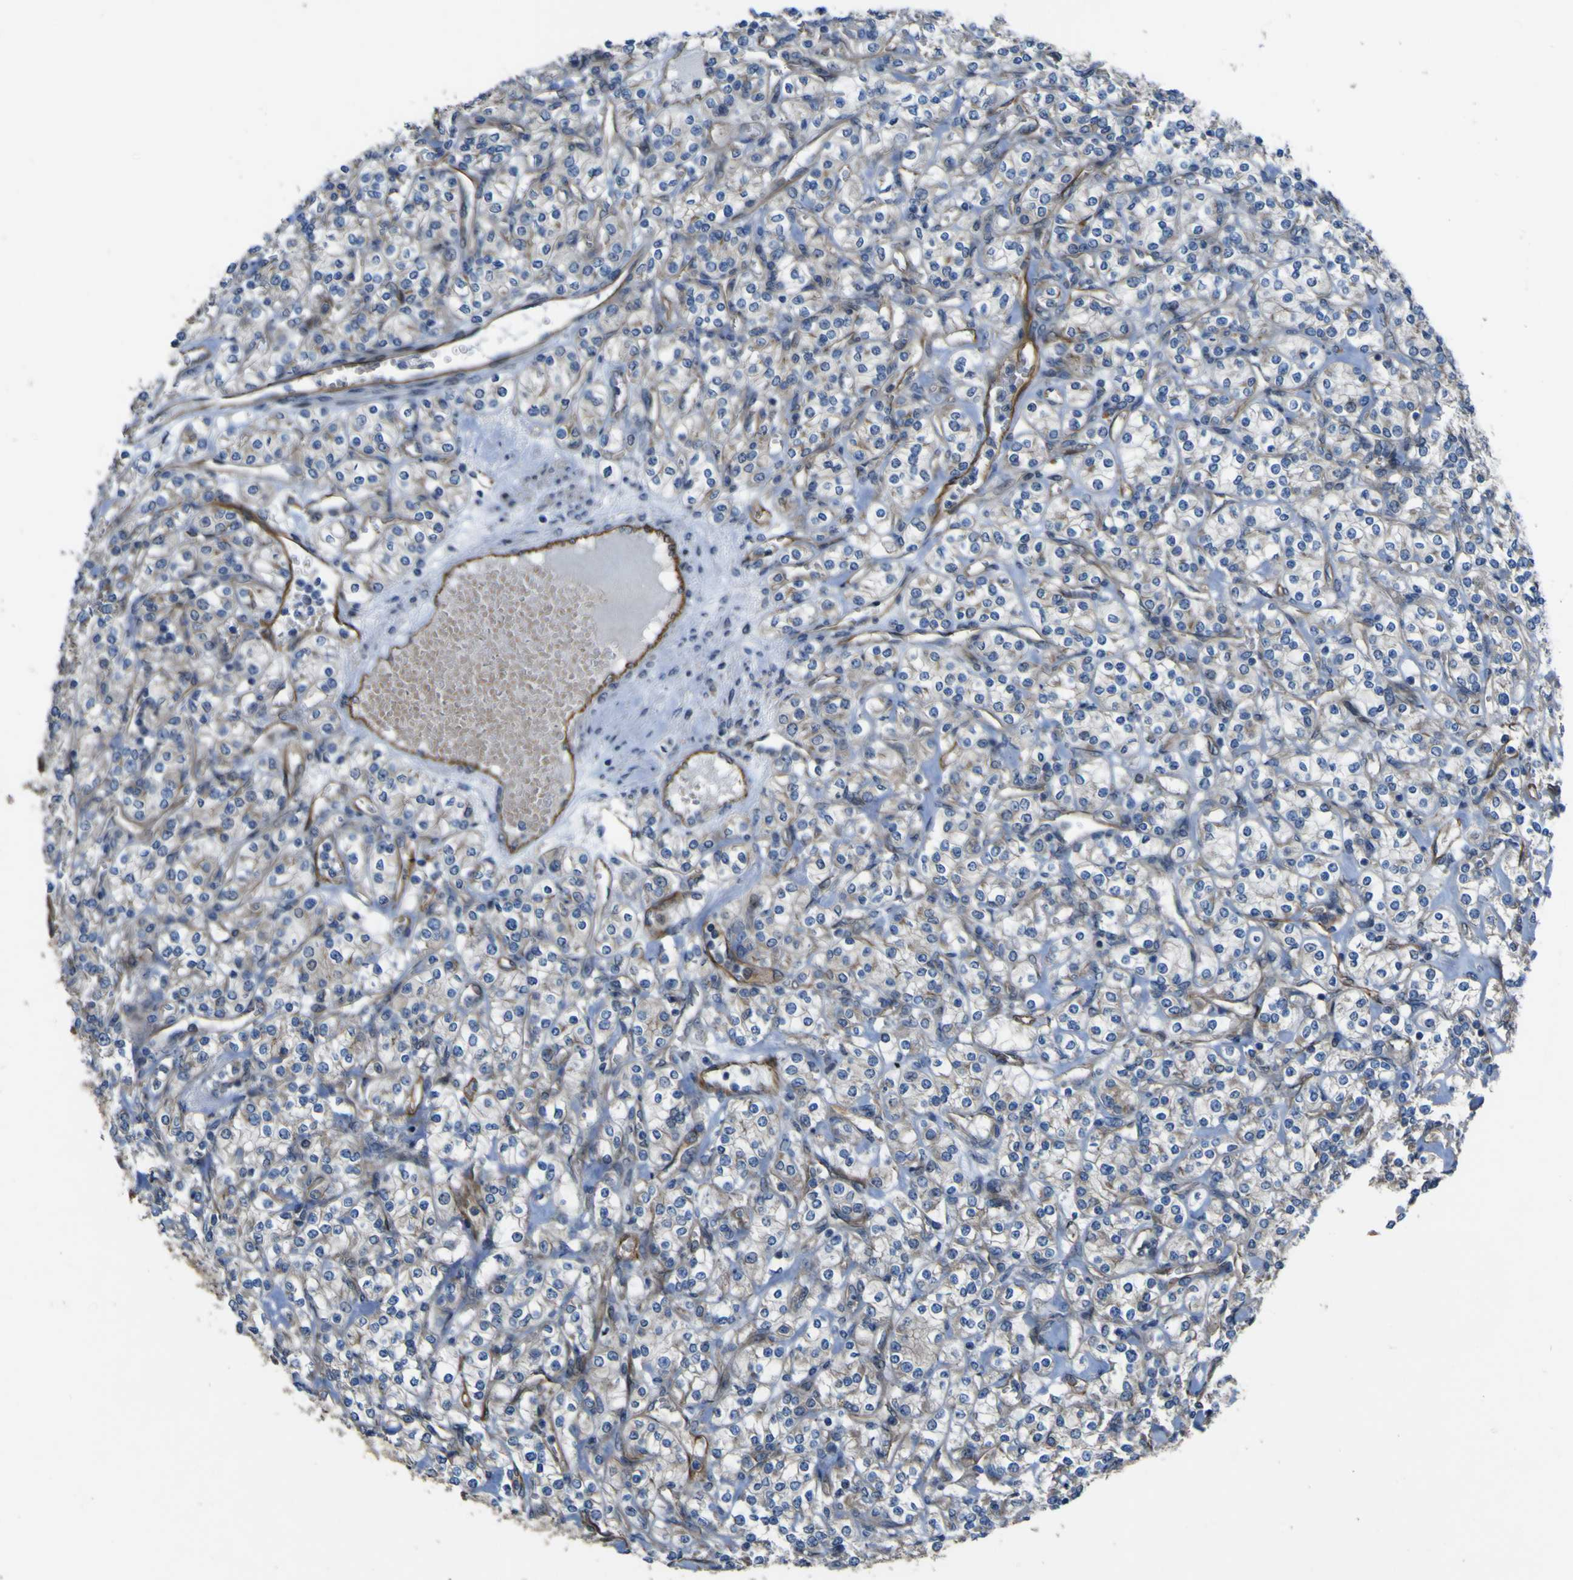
{"staining": {"intensity": "negative", "quantity": "none", "location": "none"}, "tissue": "renal cancer", "cell_type": "Tumor cells", "image_type": "cancer", "snomed": [{"axis": "morphology", "description": "Adenocarcinoma, NOS"}, {"axis": "topography", "description": "Kidney"}], "caption": "DAB (3,3'-diaminobenzidine) immunohistochemical staining of renal adenocarcinoma reveals no significant staining in tumor cells.", "gene": "FBXO30", "patient": {"sex": "male", "age": 77}}